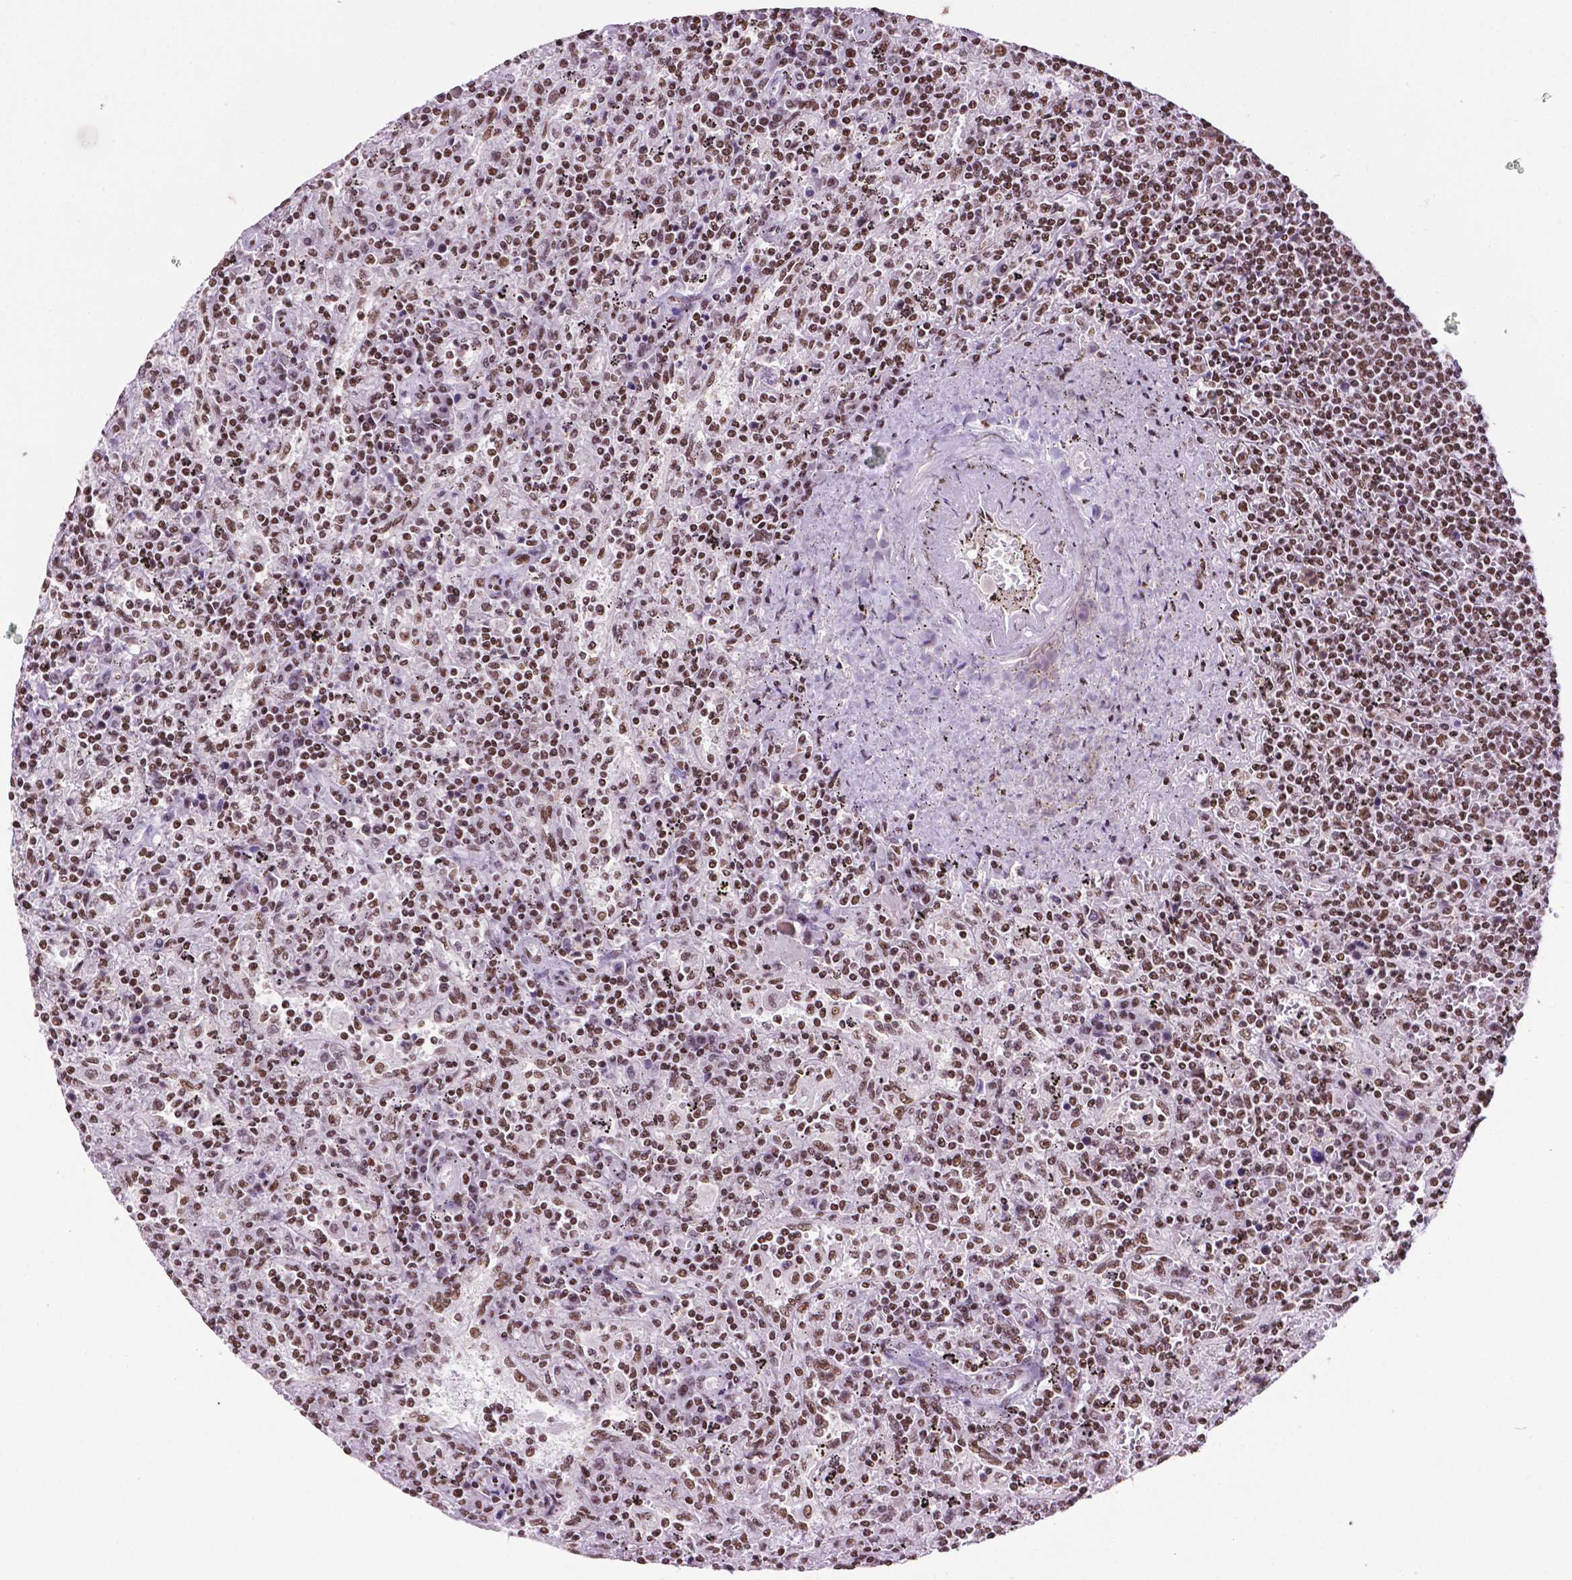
{"staining": {"intensity": "moderate", "quantity": ">75%", "location": "nuclear"}, "tissue": "lymphoma", "cell_type": "Tumor cells", "image_type": "cancer", "snomed": [{"axis": "morphology", "description": "Malignant lymphoma, non-Hodgkin's type, Low grade"}, {"axis": "topography", "description": "Spleen"}], "caption": "This image demonstrates immunohistochemistry staining of human lymphoma, with medium moderate nuclear expression in approximately >75% of tumor cells.", "gene": "CCAR2", "patient": {"sex": "male", "age": 62}}